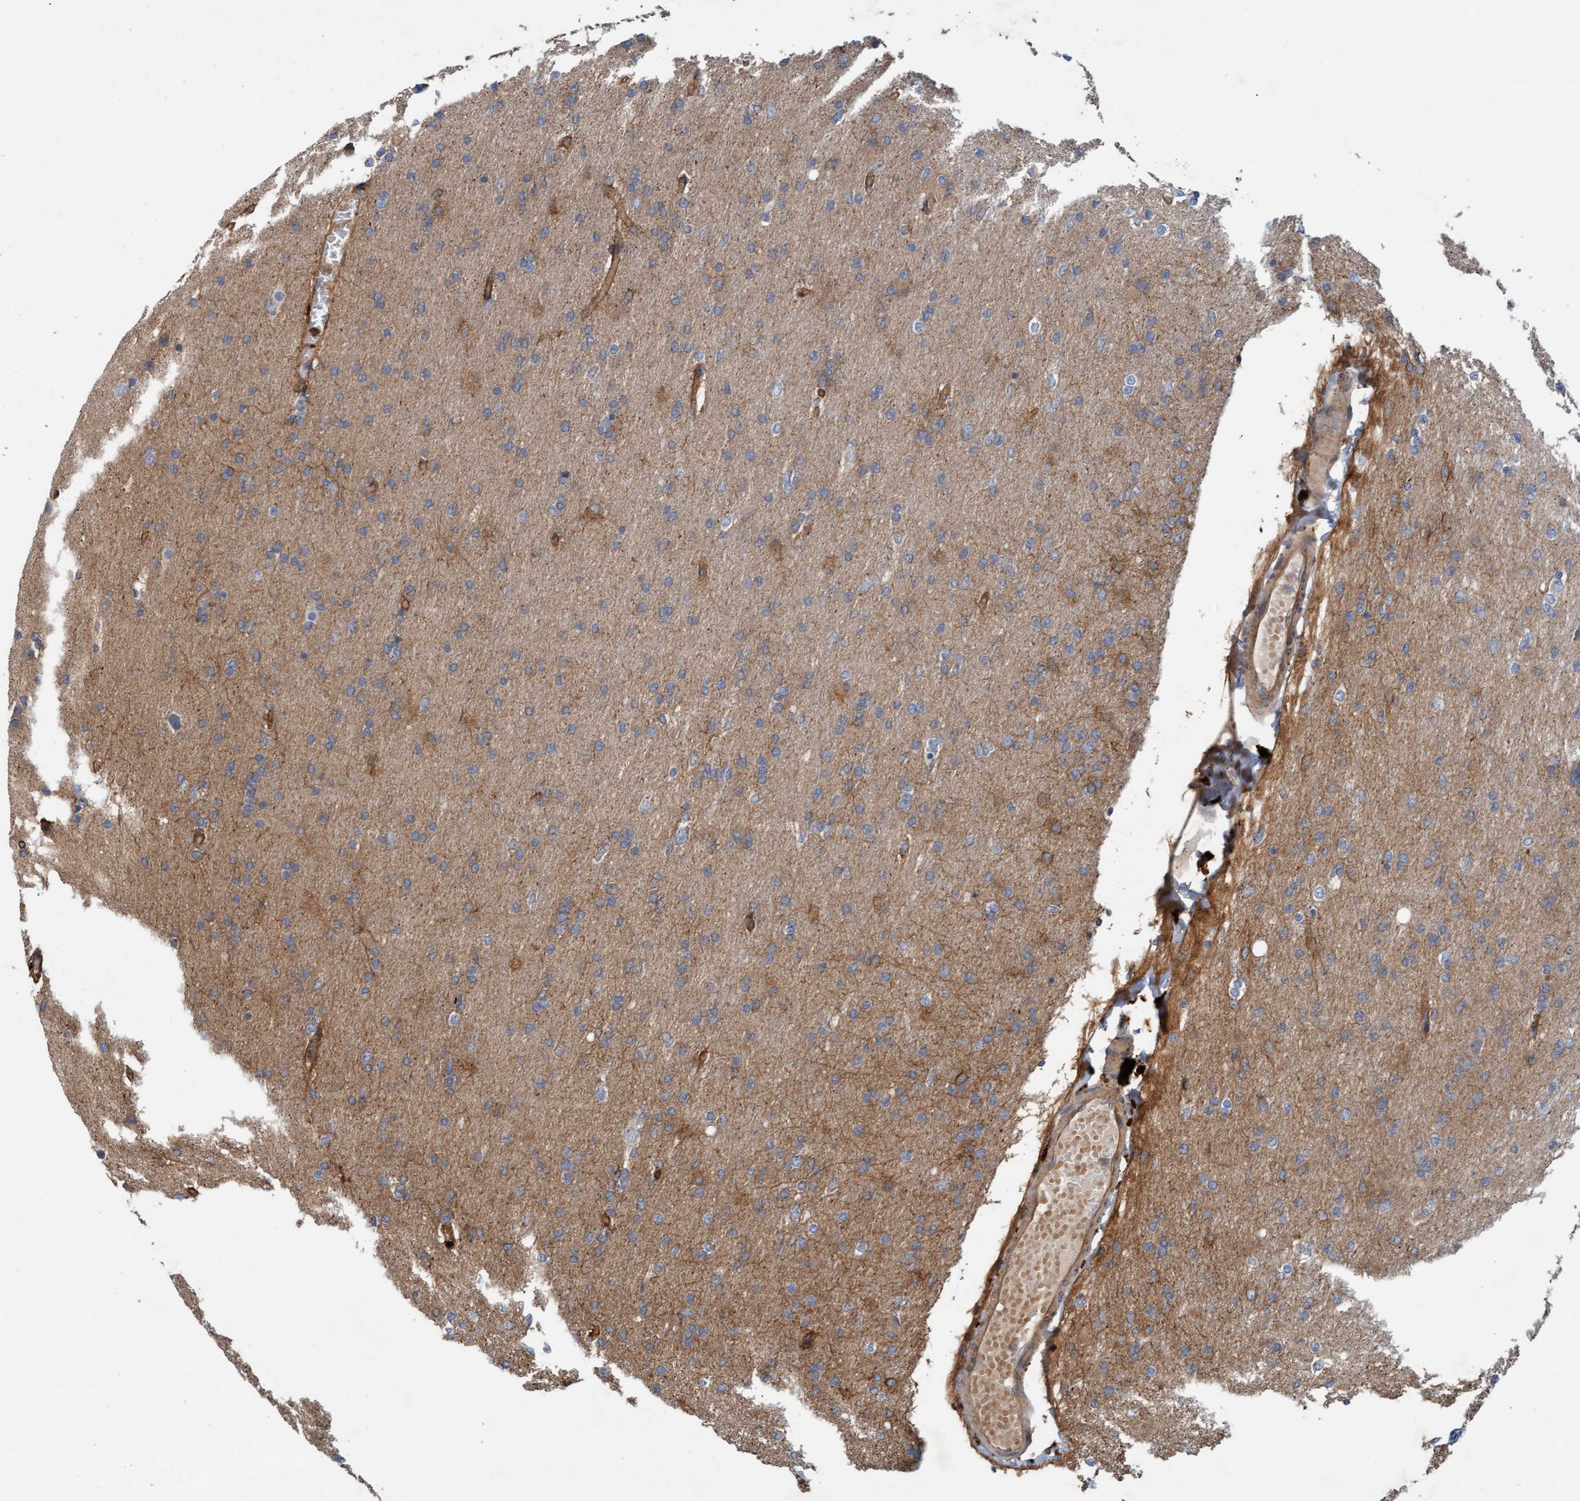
{"staining": {"intensity": "weak", "quantity": "25%-75%", "location": "cytoplasmic/membranous"}, "tissue": "glioma", "cell_type": "Tumor cells", "image_type": "cancer", "snomed": [{"axis": "morphology", "description": "Glioma, malignant, High grade"}, {"axis": "topography", "description": "Cerebral cortex"}], "caption": "Tumor cells show low levels of weak cytoplasmic/membranous expression in approximately 25%-75% of cells in malignant glioma (high-grade).", "gene": "ERAL1", "patient": {"sex": "female", "age": 36}}